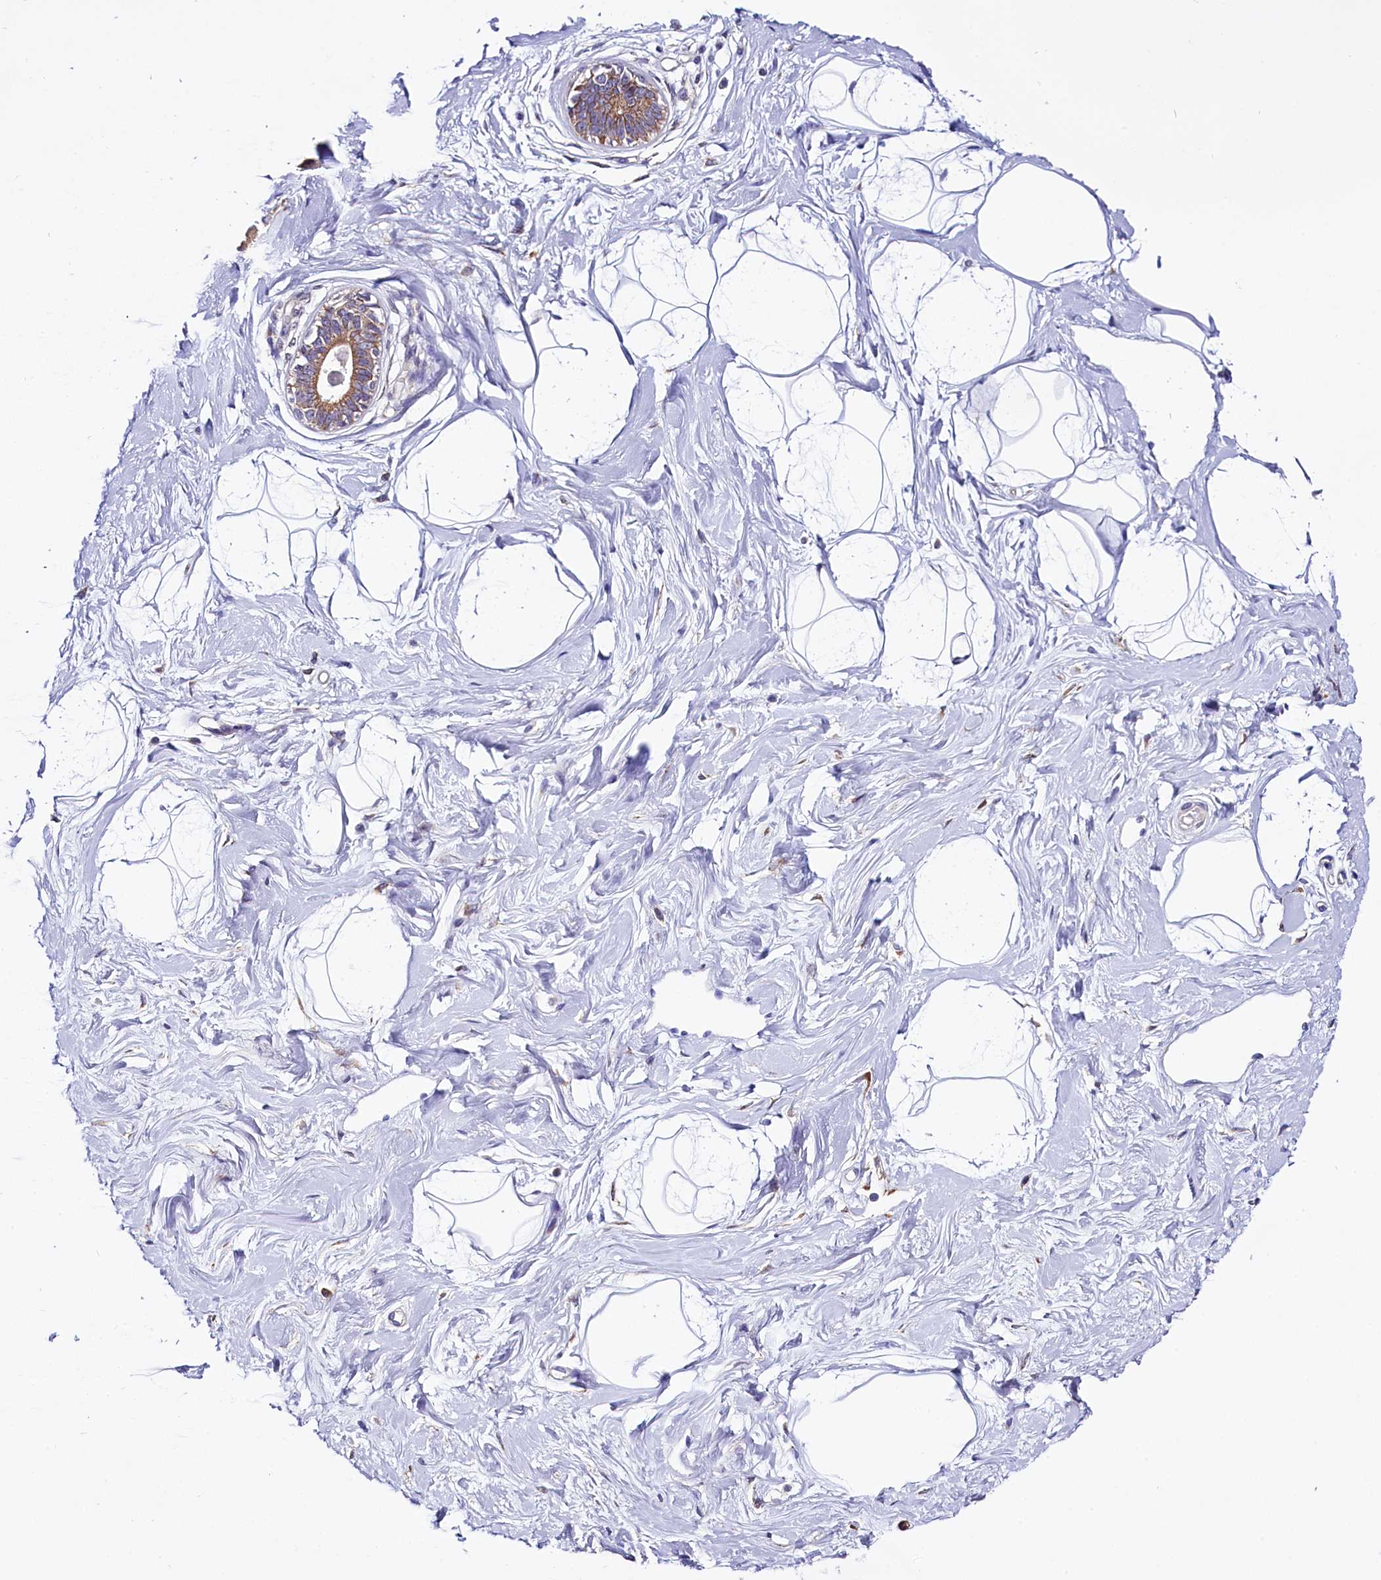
{"staining": {"intensity": "negative", "quantity": "none", "location": "none"}, "tissue": "breast", "cell_type": "Adipocytes", "image_type": "normal", "snomed": [{"axis": "morphology", "description": "Normal tissue, NOS"}, {"axis": "topography", "description": "Breast"}], "caption": "A high-resolution histopathology image shows IHC staining of normal breast, which exhibits no significant positivity in adipocytes.", "gene": "UACA", "patient": {"sex": "female", "age": 45}}